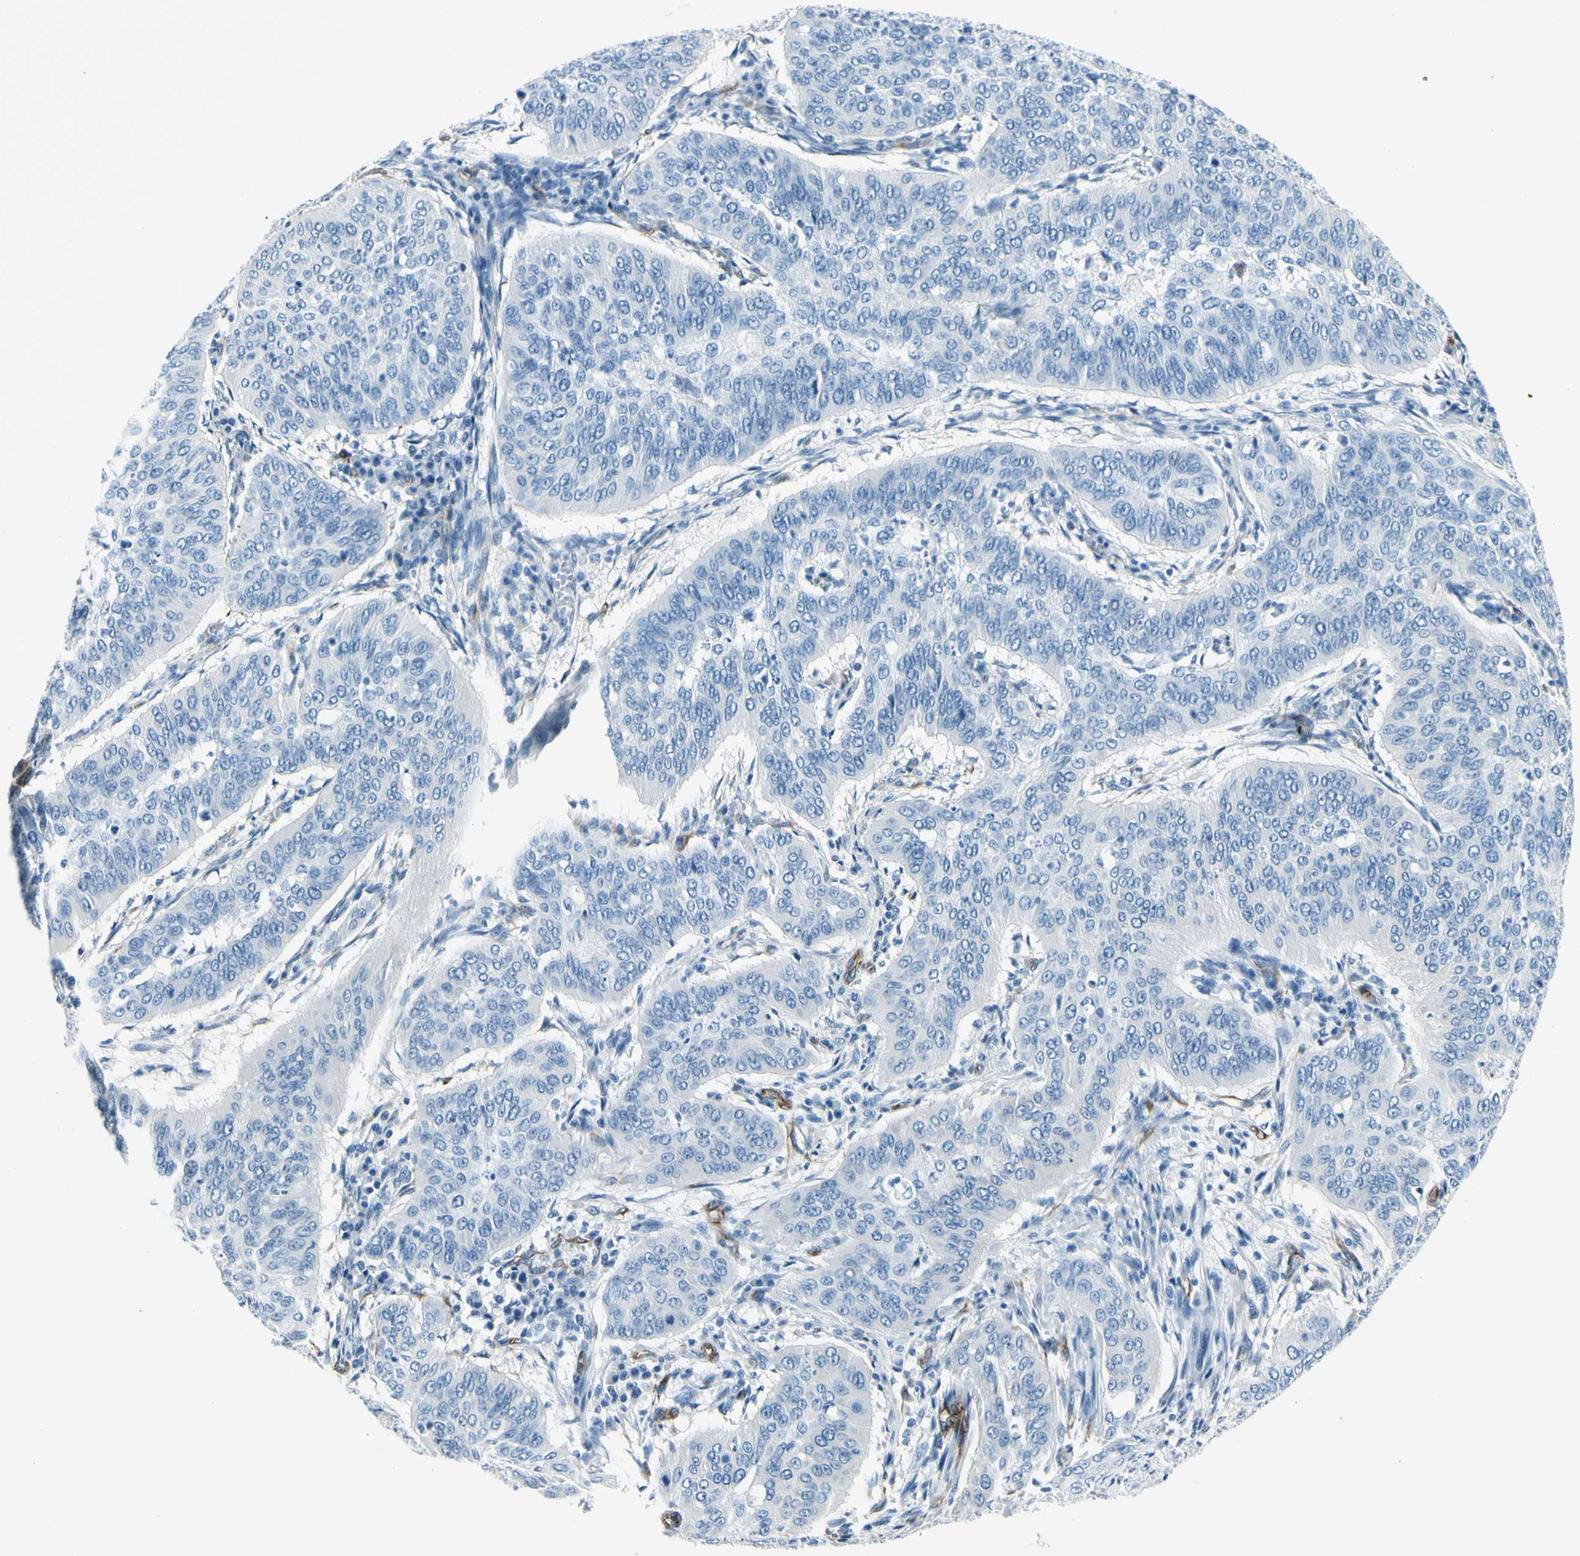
{"staining": {"intensity": "negative", "quantity": "none", "location": "none"}, "tissue": "cervical cancer", "cell_type": "Tumor cells", "image_type": "cancer", "snomed": [{"axis": "morphology", "description": "Normal tissue, NOS"}, {"axis": "morphology", "description": "Squamous cell carcinoma, NOS"}, {"axis": "topography", "description": "Cervix"}], "caption": "High power microscopy image of an immunohistochemistry (IHC) histopathology image of cervical cancer, revealing no significant expression in tumor cells. The staining was performed using DAB (3,3'-diaminobenzidine) to visualize the protein expression in brown, while the nuclei were stained in blue with hematoxylin (Magnification: 20x).", "gene": "PTH2R", "patient": {"sex": "female", "age": 39}}